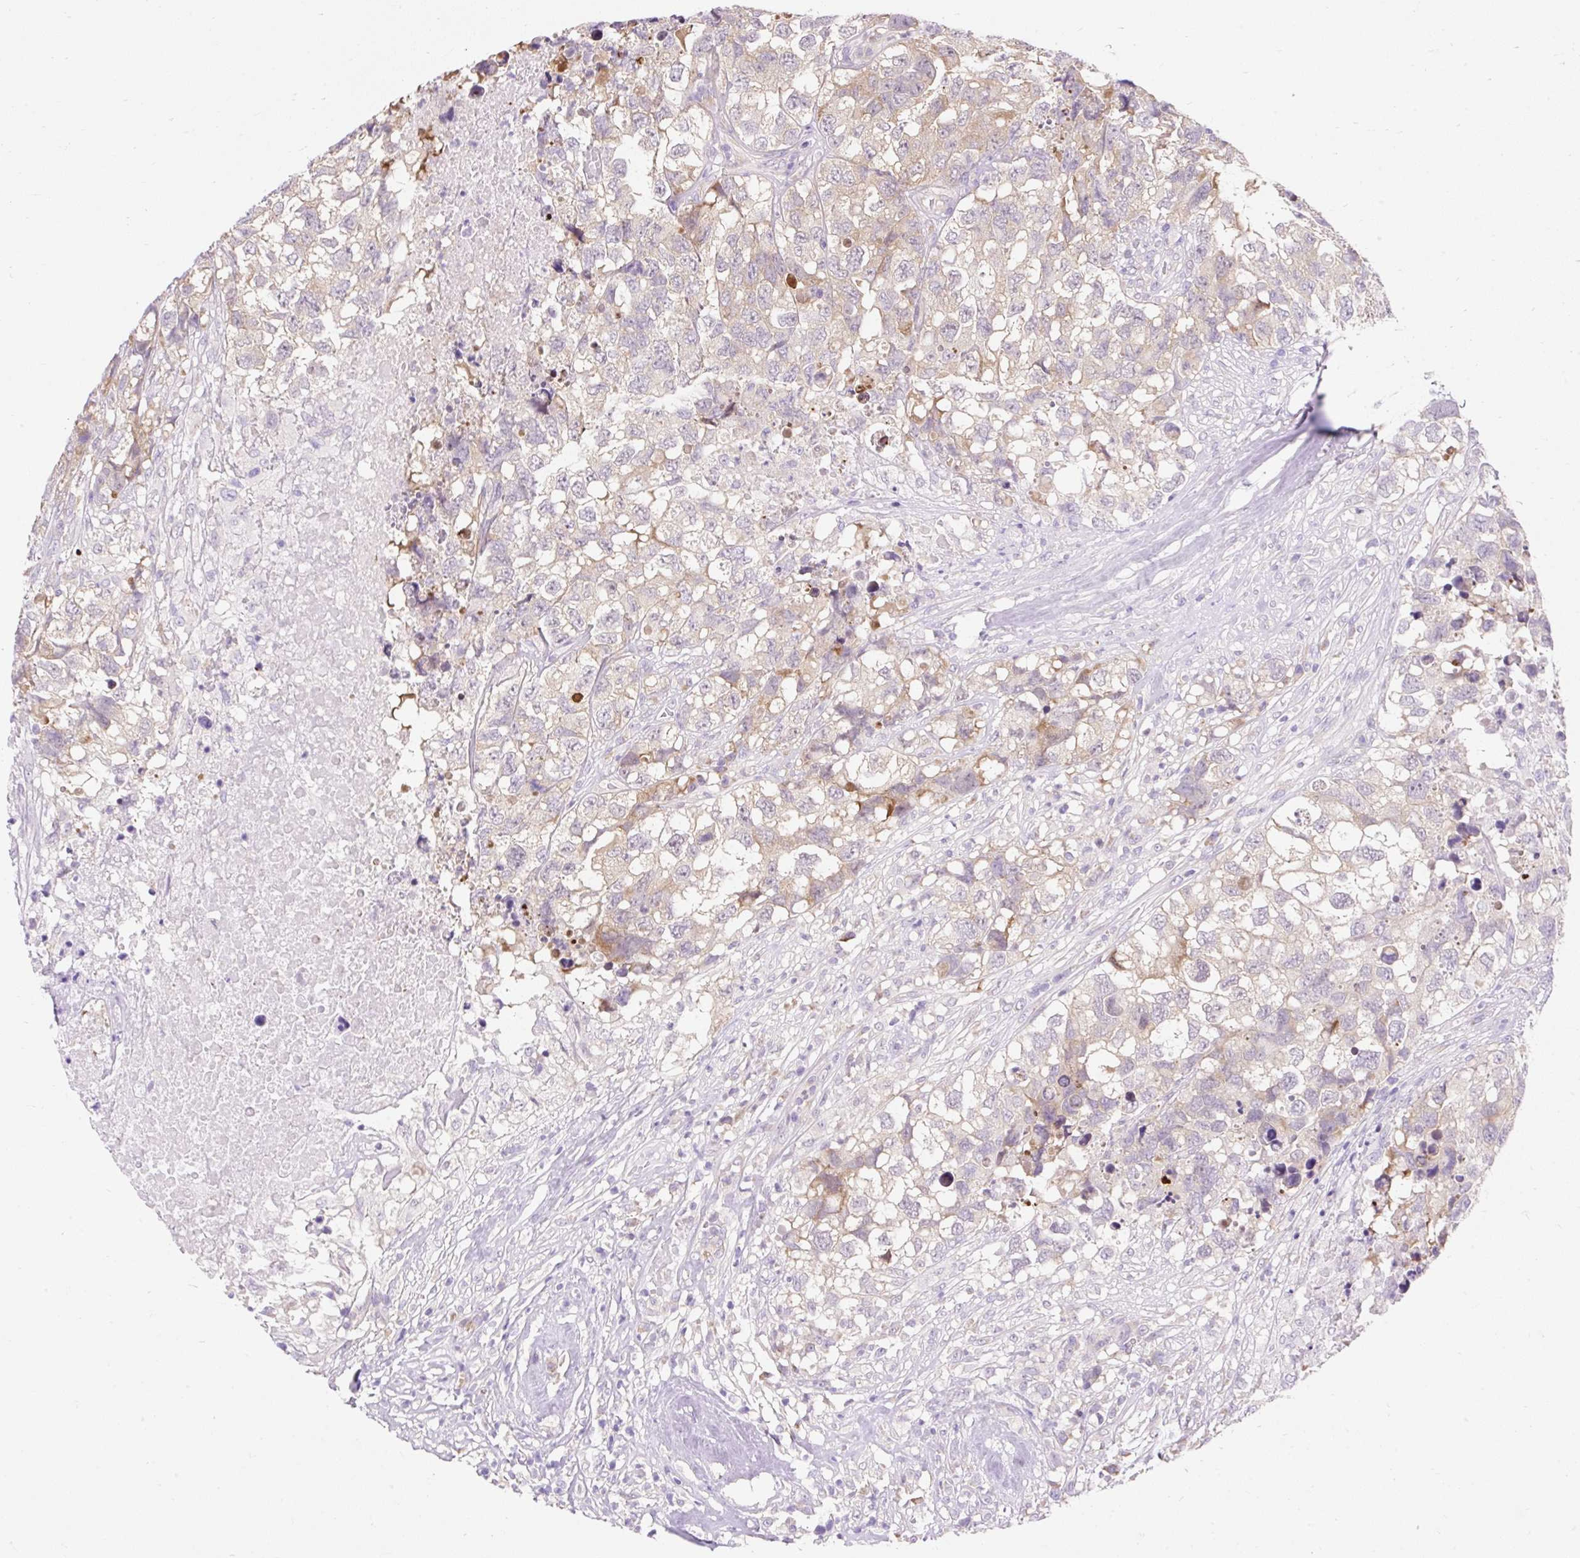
{"staining": {"intensity": "weak", "quantity": "25%-75%", "location": "cytoplasmic/membranous"}, "tissue": "testis cancer", "cell_type": "Tumor cells", "image_type": "cancer", "snomed": [{"axis": "morphology", "description": "Carcinoma, Embryonal, NOS"}, {"axis": "topography", "description": "Testis"}], "caption": "IHC (DAB) staining of embryonal carcinoma (testis) reveals weak cytoplasmic/membranous protein positivity in approximately 25%-75% of tumor cells.", "gene": "GPR45", "patient": {"sex": "male", "age": 83}}